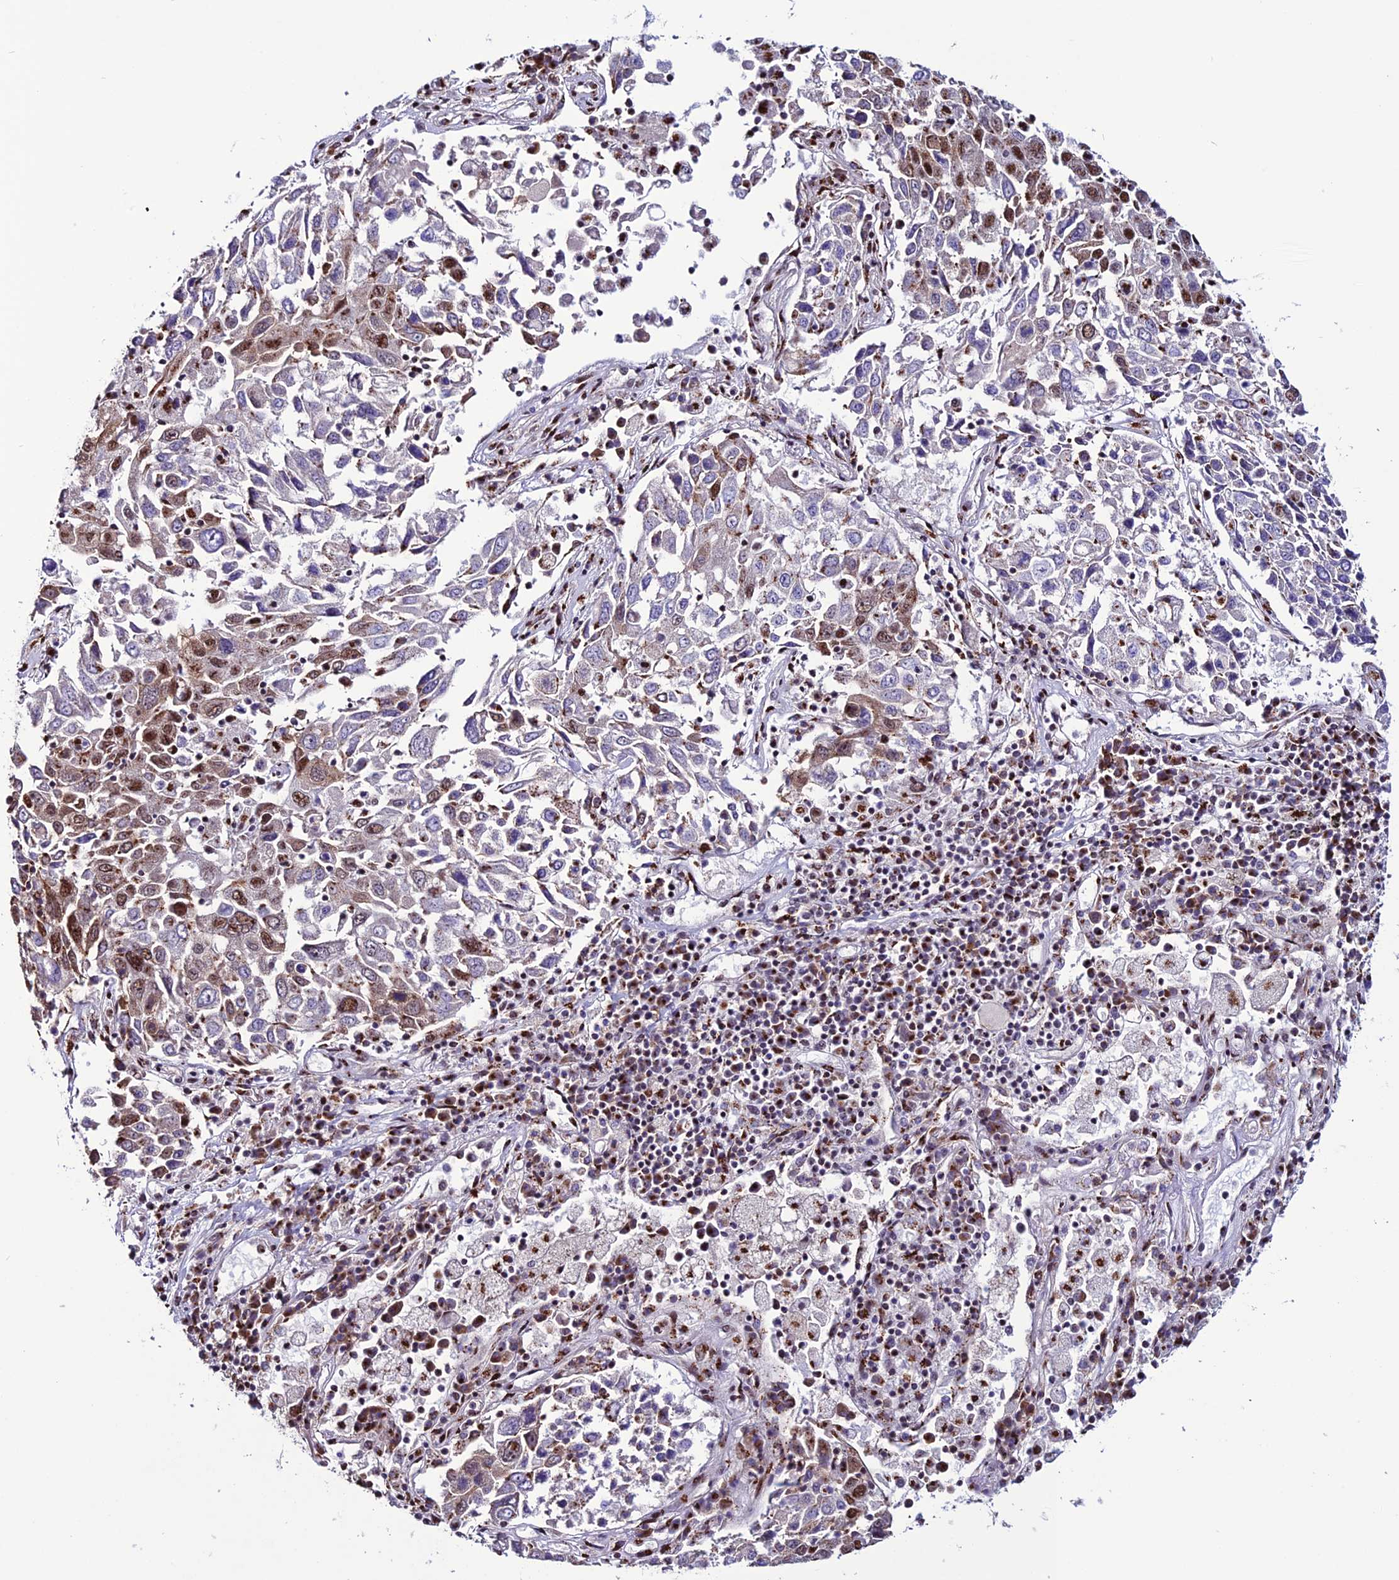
{"staining": {"intensity": "moderate", "quantity": "25%-75%", "location": "cytoplasmic/membranous,nuclear"}, "tissue": "lung cancer", "cell_type": "Tumor cells", "image_type": "cancer", "snomed": [{"axis": "morphology", "description": "Squamous cell carcinoma, NOS"}, {"axis": "topography", "description": "Lung"}], "caption": "There is medium levels of moderate cytoplasmic/membranous and nuclear expression in tumor cells of lung squamous cell carcinoma, as demonstrated by immunohistochemical staining (brown color).", "gene": "PLEKHA4", "patient": {"sex": "male", "age": 65}}